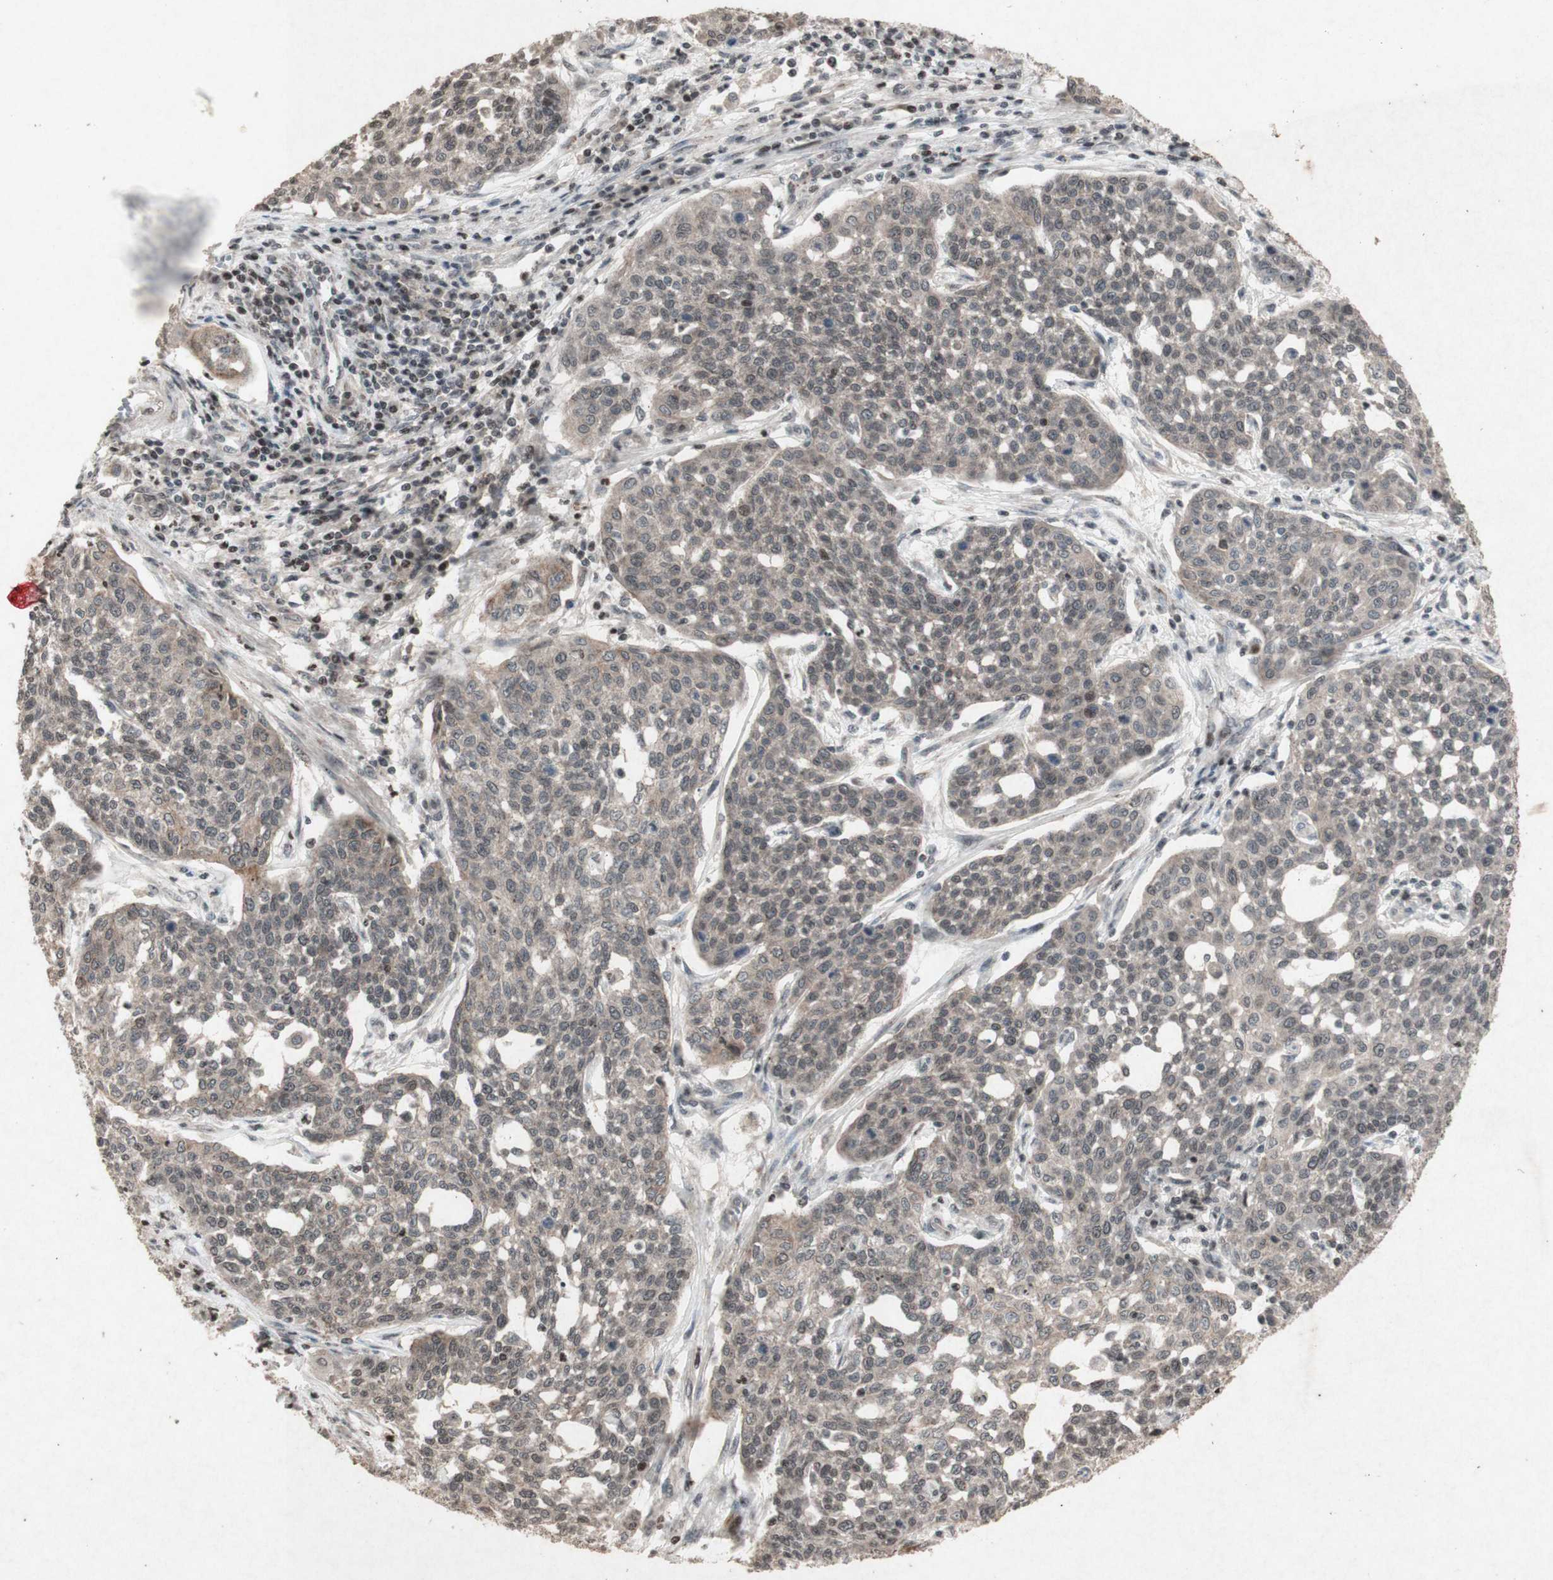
{"staining": {"intensity": "weak", "quantity": ">75%", "location": "cytoplasmic/membranous"}, "tissue": "cervical cancer", "cell_type": "Tumor cells", "image_type": "cancer", "snomed": [{"axis": "morphology", "description": "Squamous cell carcinoma, NOS"}, {"axis": "topography", "description": "Cervix"}], "caption": "Immunohistochemistry of human squamous cell carcinoma (cervical) shows low levels of weak cytoplasmic/membranous positivity in about >75% of tumor cells.", "gene": "PLXNA1", "patient": {"sex": "female", "age": 34}}